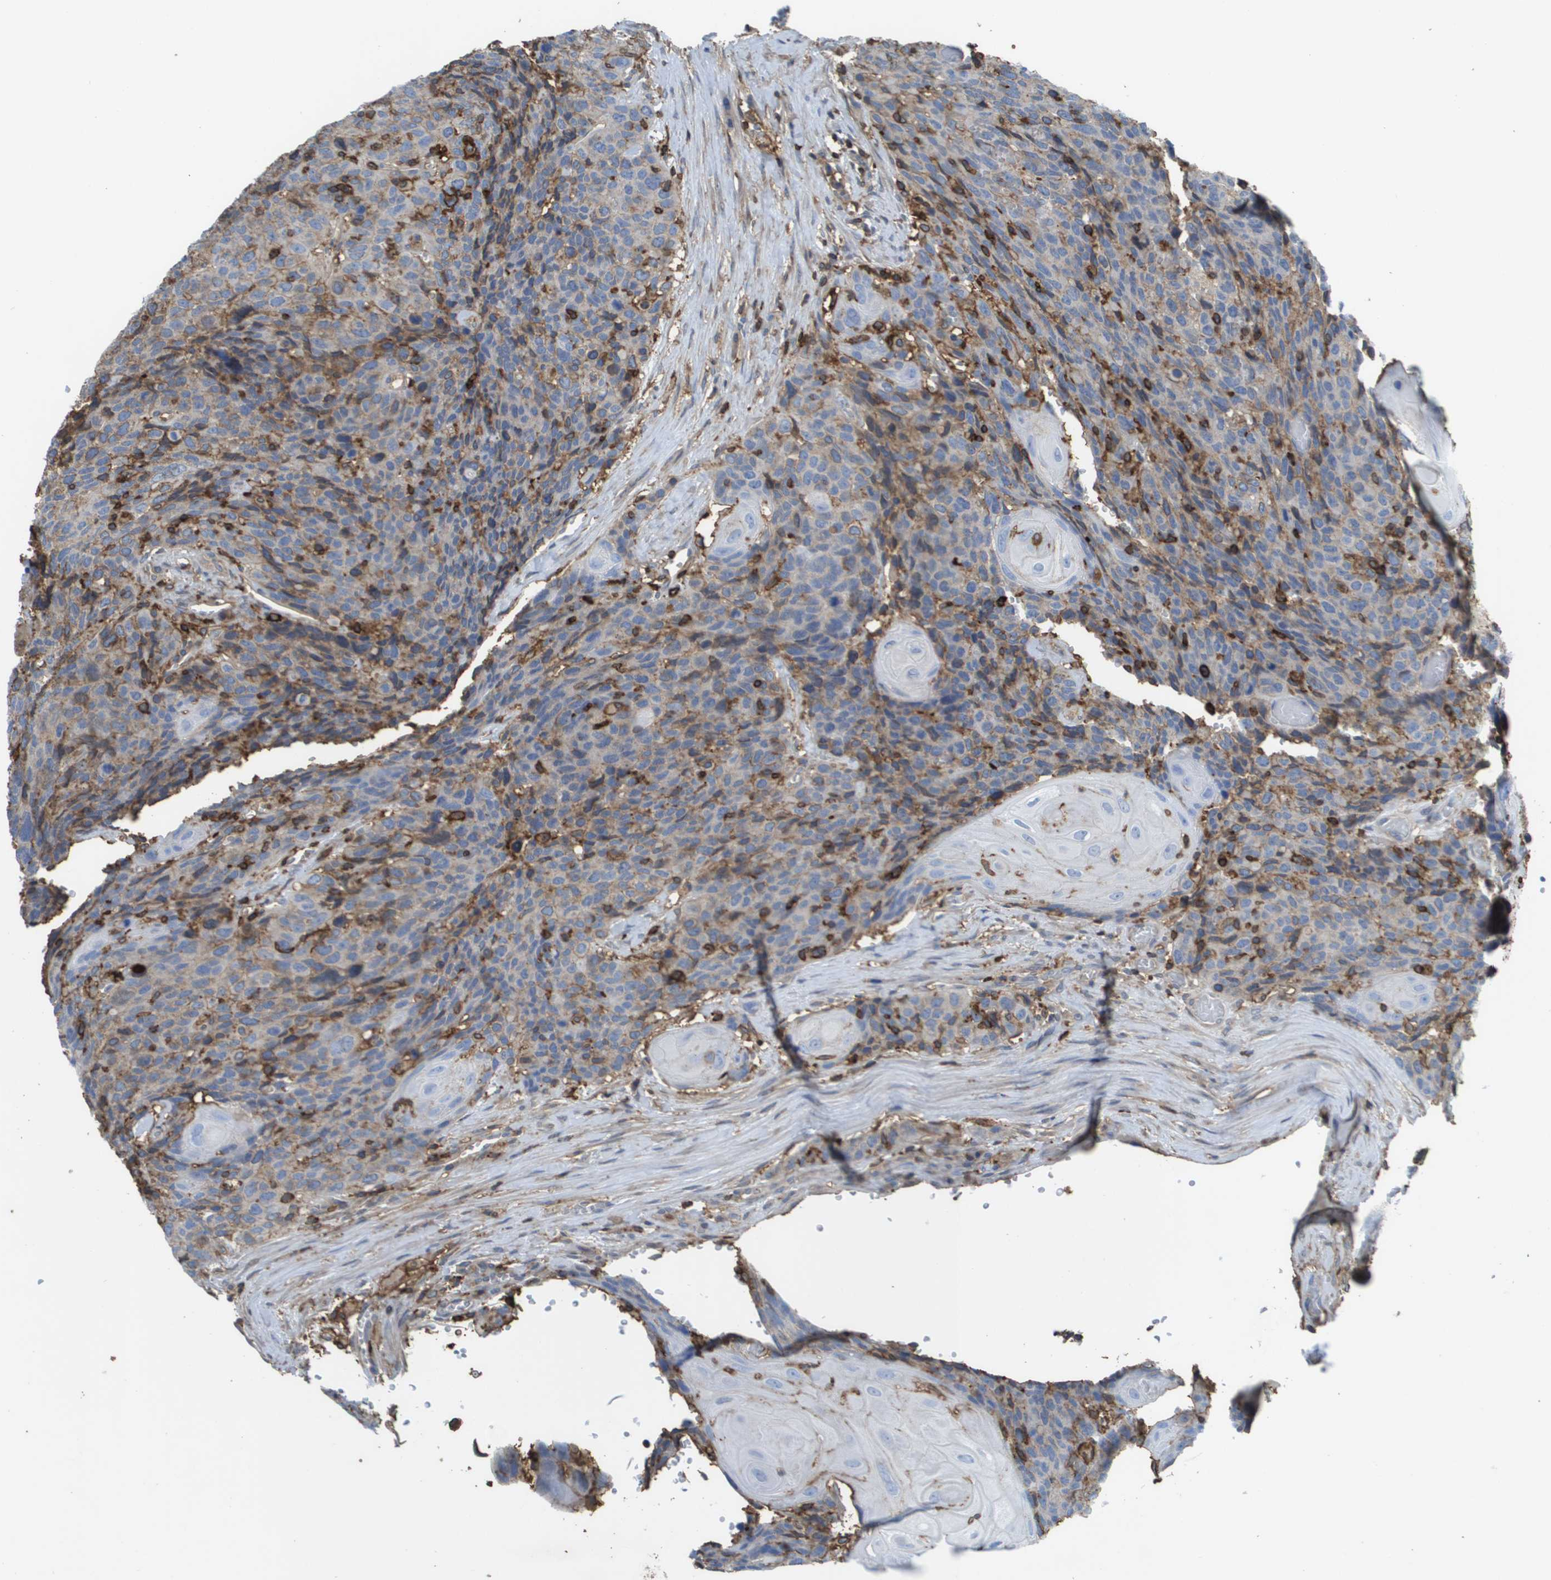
{"staining": {"intensity": "weak", "quantity": "25%-75%", "location": "cytoplasmic/membranous"}, "tissue": "head and neck cancer", "cell_type": "Tumor cells", "image_type": "cancer", "snomed": [{"axis": "morphology", "description": "Squamous cell carcinoma, NOS"}, {"axis": "topography", "description": "Head-Neck"}], "caption": "Protein staining shows weak cytoplasmic/membranous positivity in approximately 25%-75% of tumor cells in head and neck squamous cell carcinoma. (Brightfield microscopy of DAB IHC at high magnification).", "gene": "PASK", "patient": {"sex": "male", "age": 66}}